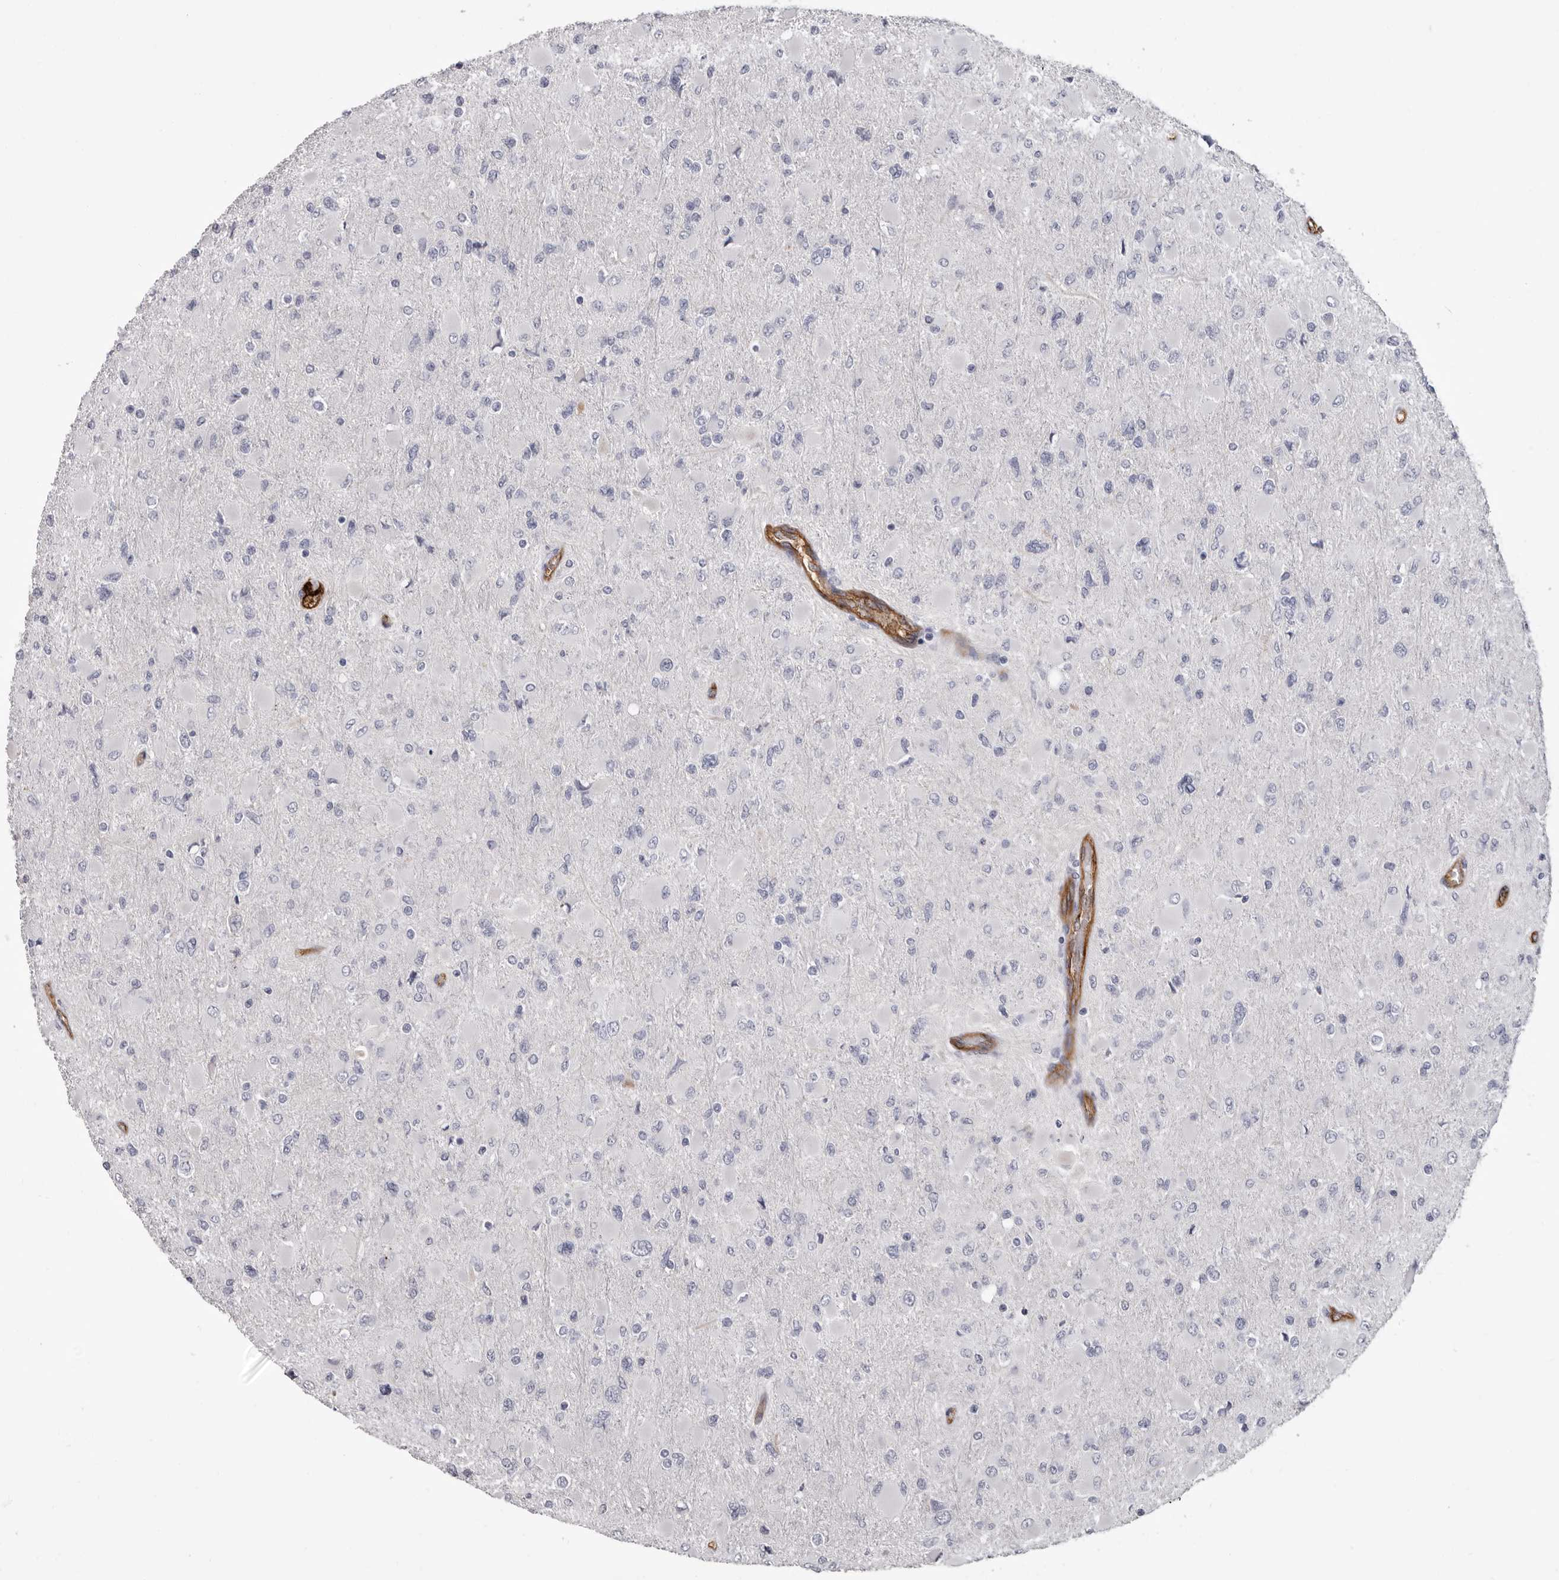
{"staining": {"intensity": "negative", "quantity": "none", "location": "none"}, "tissue": "glioma", "cell_type": "Tumor cells", "image_type": "cancer", "snomed": [{"axis": "morphology", "description": "Glioma, malignant, High grade"}, {"axis": "topography", "description": "Cerebral cortex"}], "caption": "DAB (3,3'-diaminobenzidine) immunohistochemical staining of malignant high-grade glioma exhibits no significant staining in tumor cells.", "gene": "ADGRL4", "patient": {"sex": "female", "age": 36}}